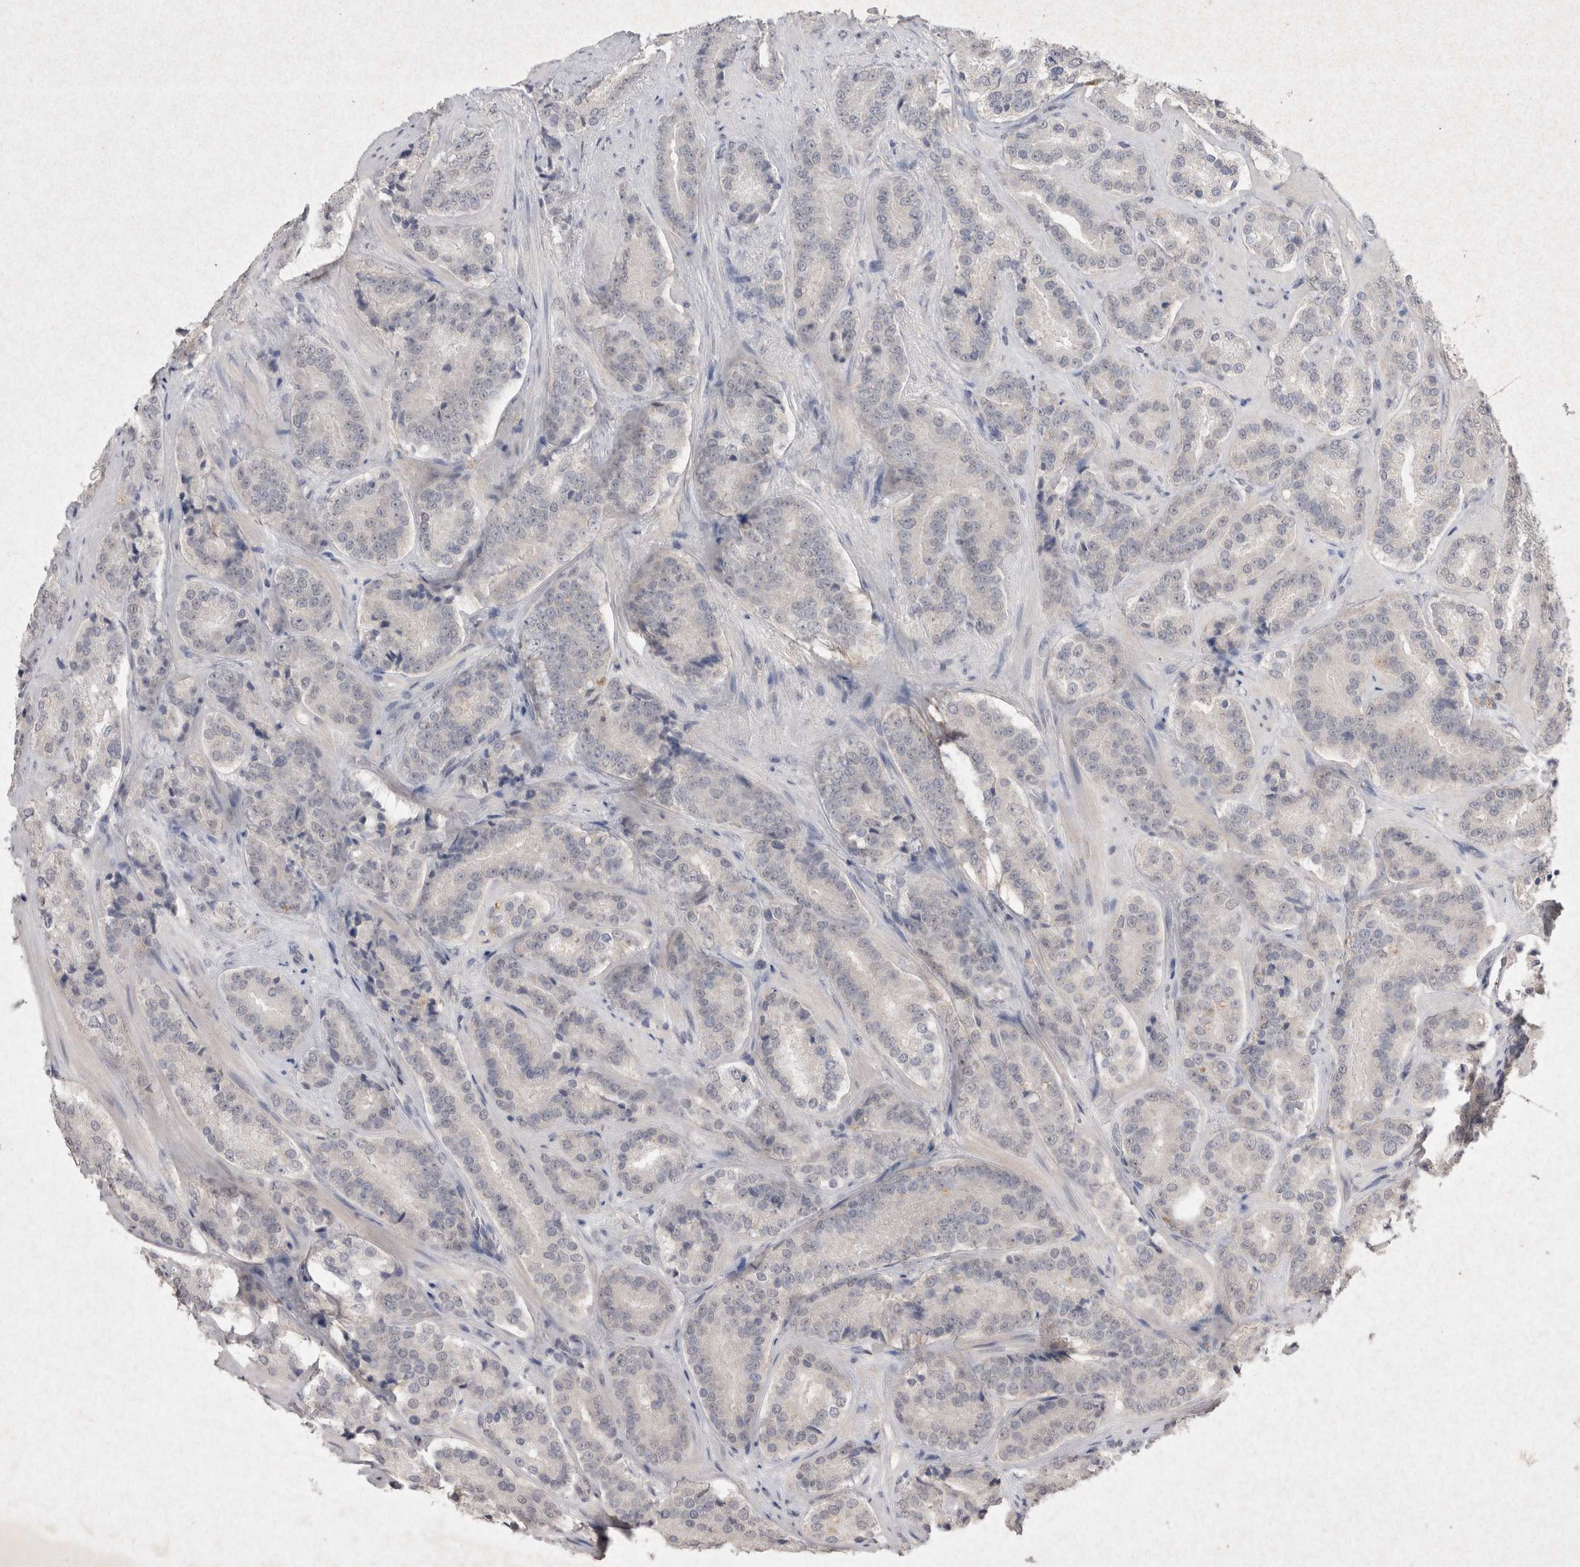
{"staining": {"intensity": "negative", "quantity": "none", "location": "none"}, "tissue": "prostate cancer", "cell_type": "Tumor cells", "image_type": "cancer", "snomed": [{"axis": "morphology", "description": "Adenocarcinoma, High grade"}, {"axis": "topography", "description": "Prostate"}], "caption": "A histopathology image of human prostate cancer (high-grade adenocarcinoma) is negative for staining in tumor cells.", "gene": "LYVE1", "patient": {"sex": "male", "age": 60}}